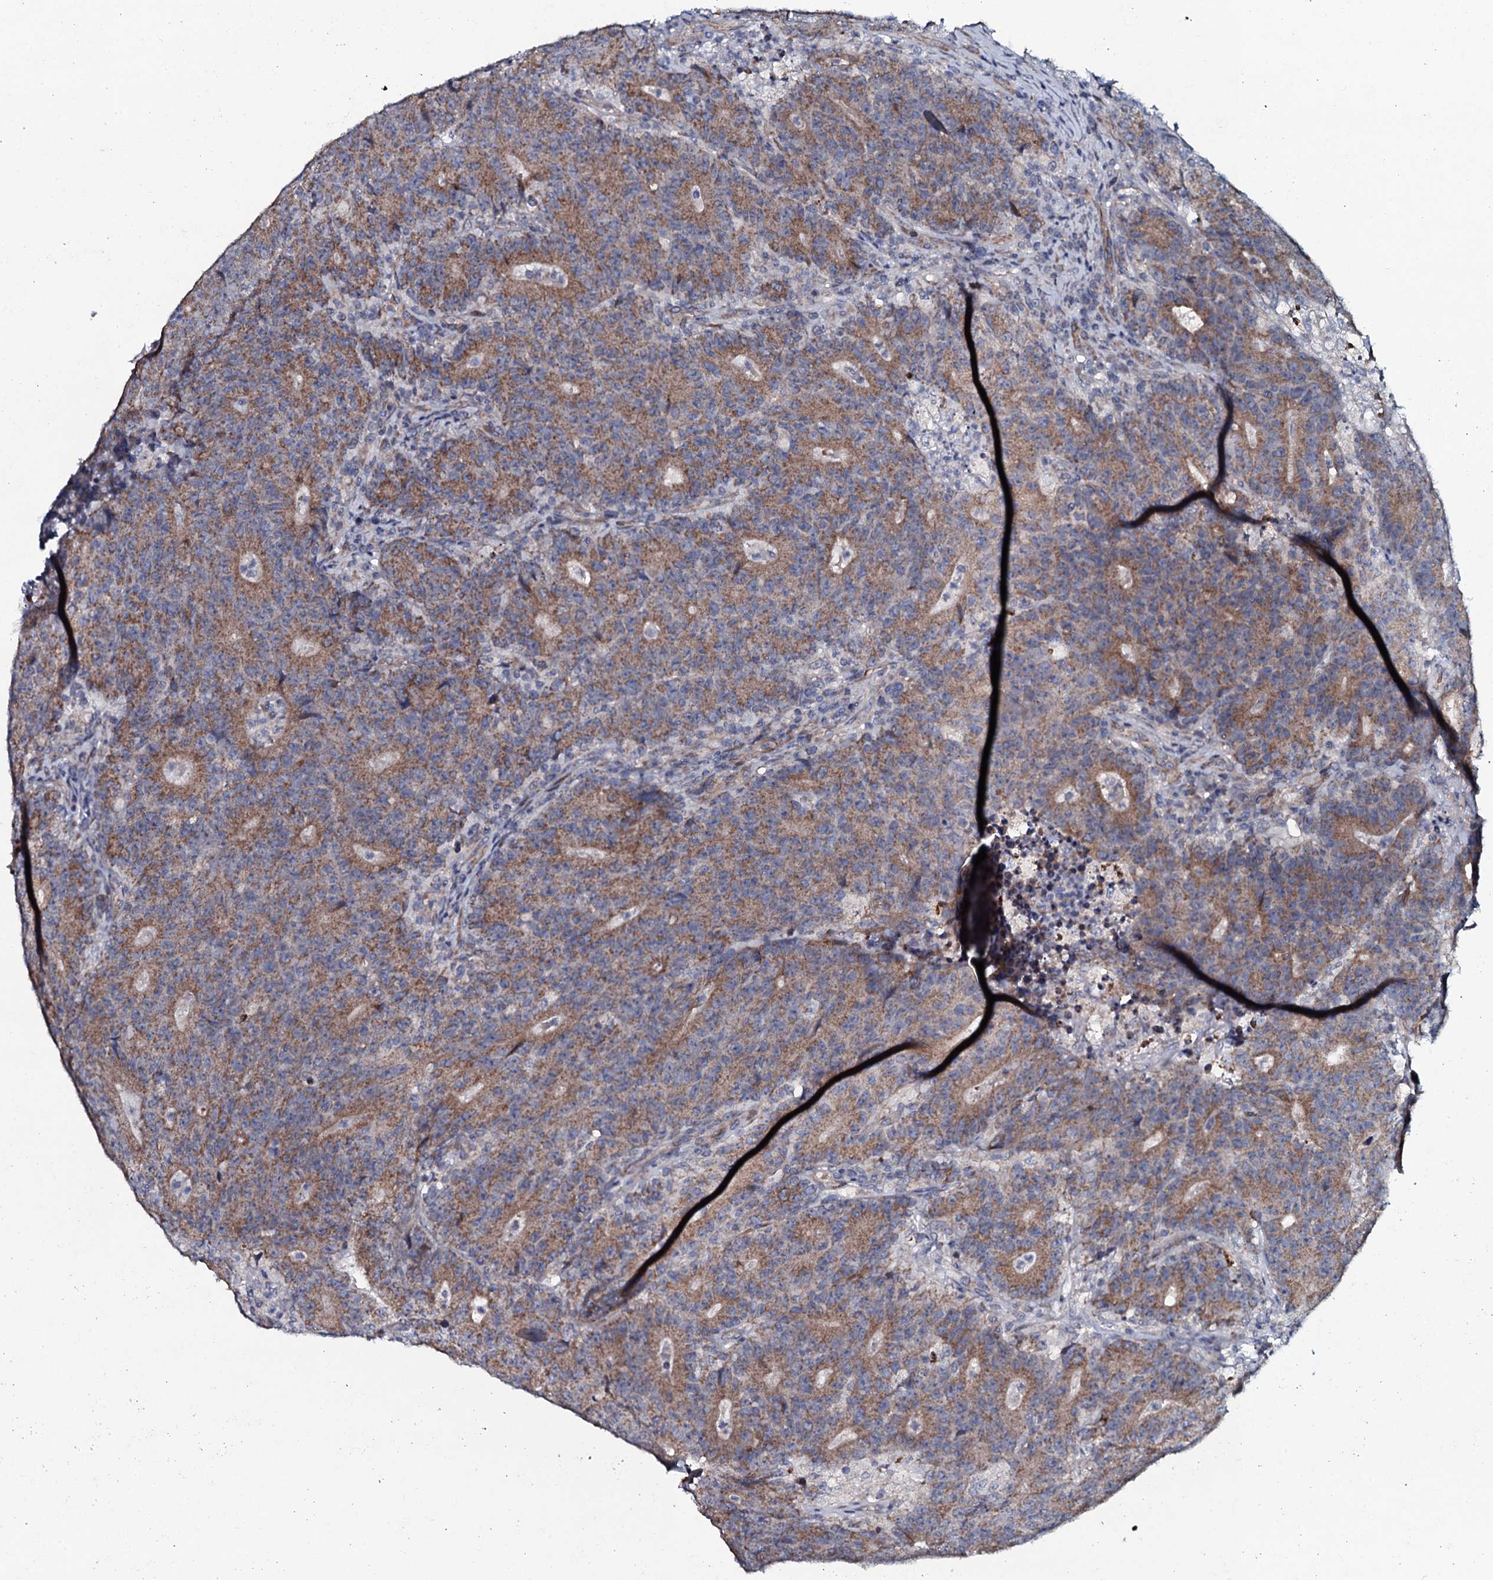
{"staining": {"intensity": "moderate", "quantity": ">75%", "location": "cytoplasmic/membranous"}, "tissue": "colorectal cancer", "cell_type": "Tumor cells", "image_type": "cancer", "snomed": [{"axis": "morphology", "description": "Adenocarcinoma, NOS"}, {"axis": "topography", "description": "Colon"}], "caption": "An image of colorectal cancer stained for a protein shows moderate cytoplasmic/membranous brown staining in tumor cells.", "gene": "KCTD4", "patient": {"sex": "female", "age": 75}}